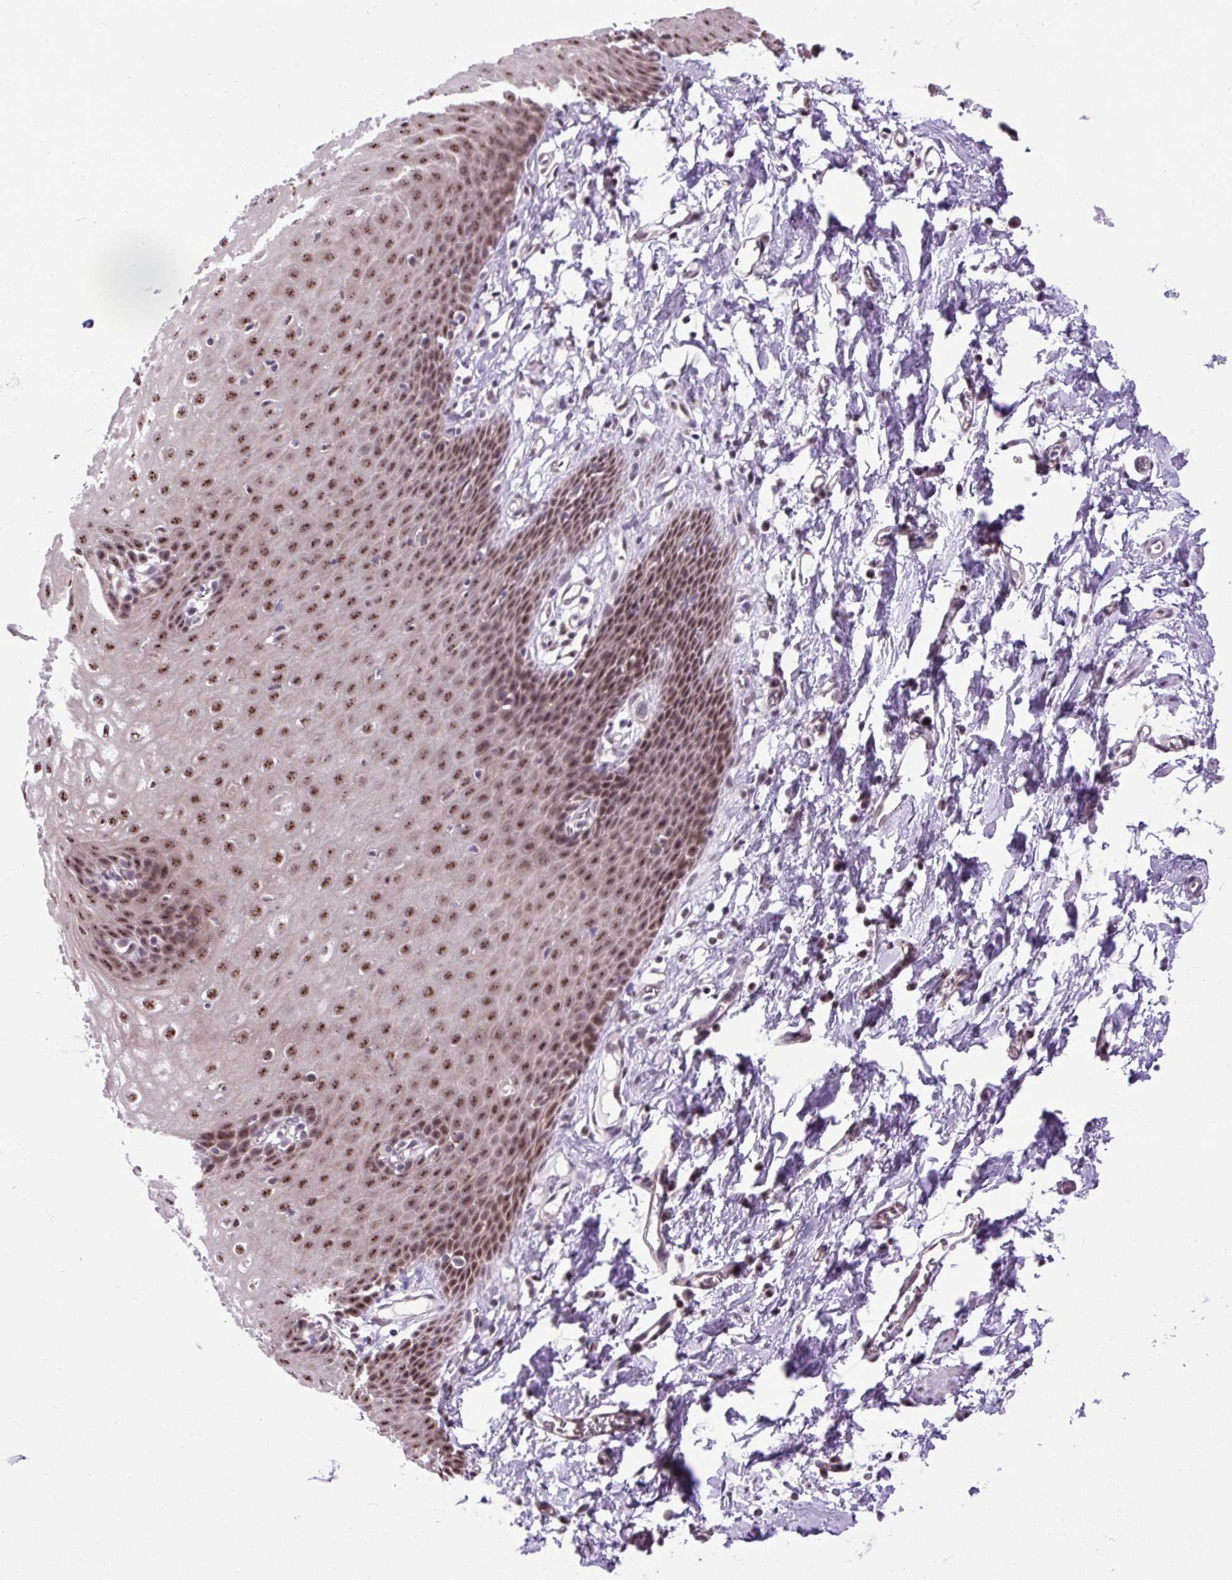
{"staining": {"intensity": "moderate", "quantity": ">75%", "location": "nuclear"}, "tissue": "esophagus", "cell_type": "Squamous epithelial cells", "image_type": "normal", "snomed": [{"axis": "morphology", "description": "Normal tissue, NOS"}, {"axis": "topography", "description": "Esophagus"}], "caption": "This micrograph exhibits unremarkable esophagus stained with IHC to label a protein in brown. The nuclear of squamous epithelial cells show moderate positivity for the protein. Nuclei are counter-stained blue.", "gene": "SMC5", "patient": {"sex": "male", "age": 70}}